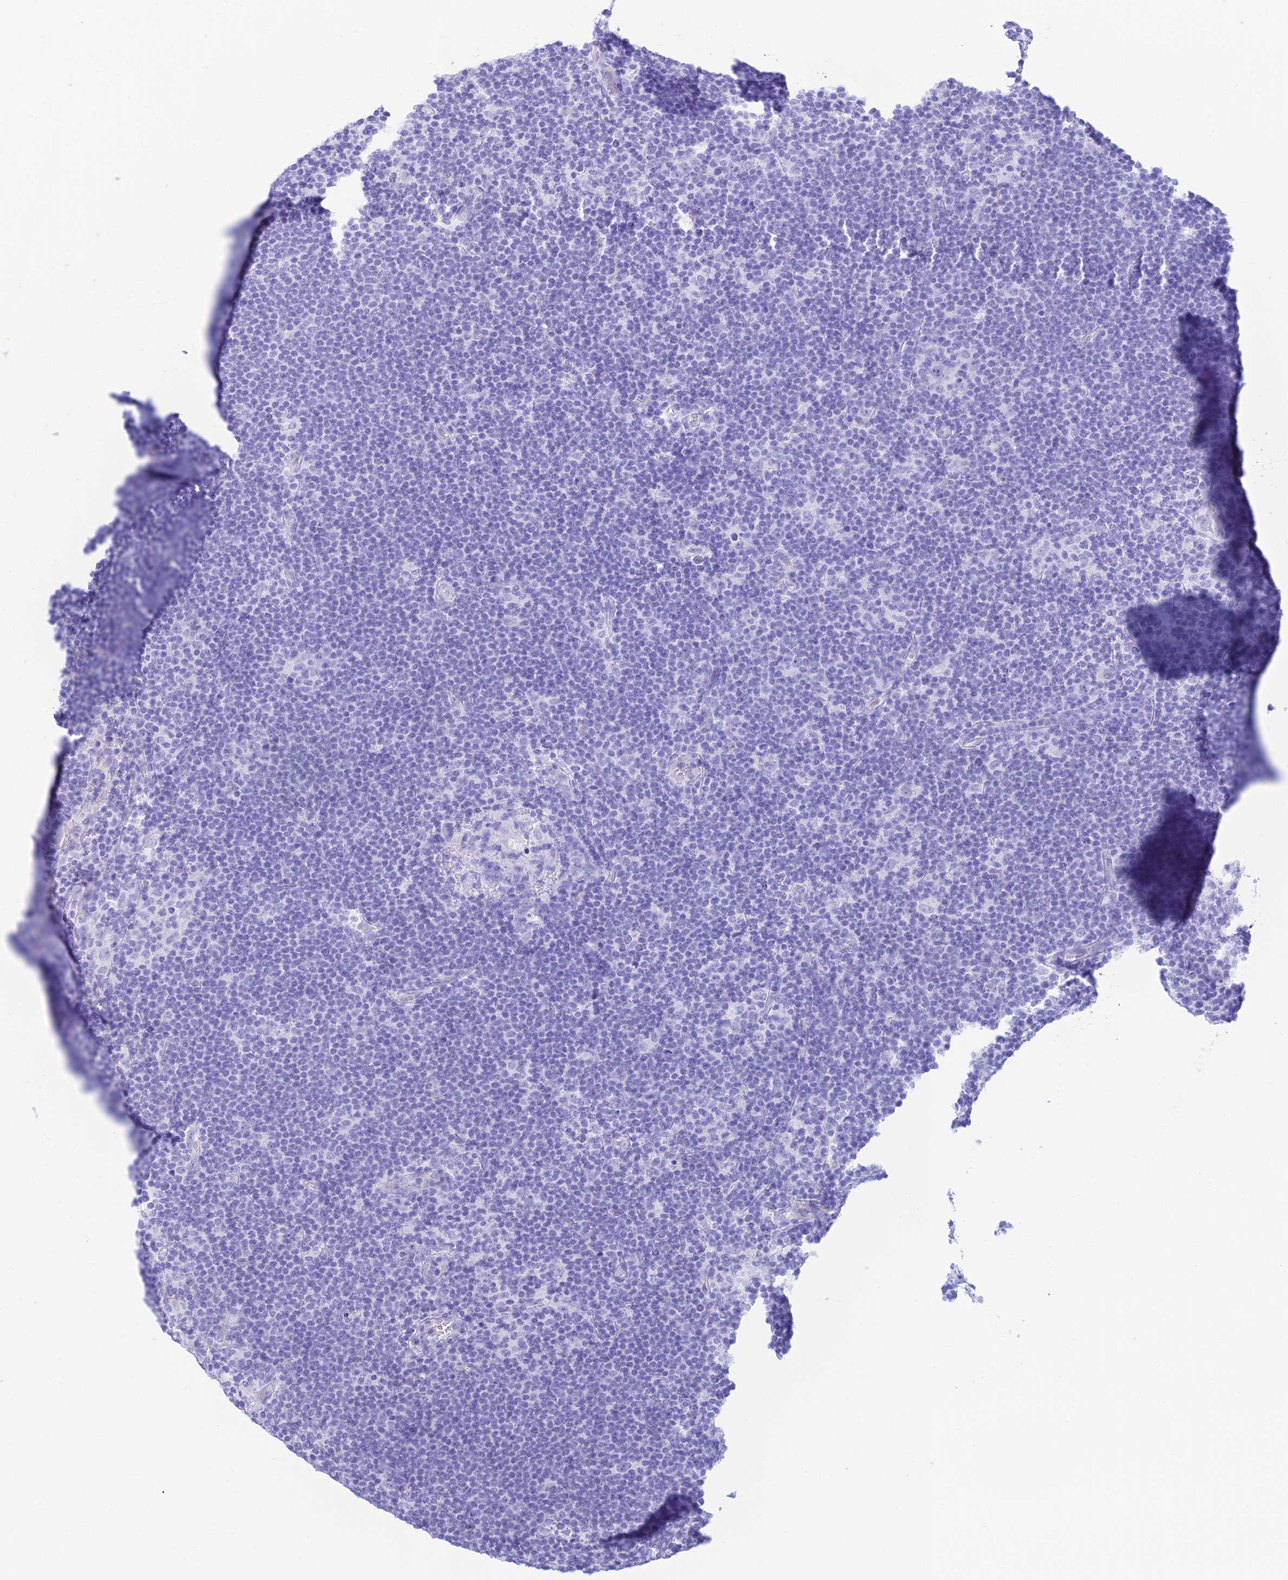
{"staining": {"intensity": "negative", "quantity": "none", "location": "none"}, "tissue": "lymphoma", "cell_type": "Tumor cells", "image_type": "cancer", "snomed": [{"axis": "morphology", "description": "Hodgkin's disease, NOS"}, {"axis": "topography", "description": "Lymph node"}], "caption": "Immunohistochemistry image of human lymphoma stained for a protein (brown), which shows no staining in tumor cells. (Immunohistochemistry (ihc), brightfield microscopy, high magnification).", "gene": "ST8SIA5", "patient": {"sex": "female", "age": 57}}